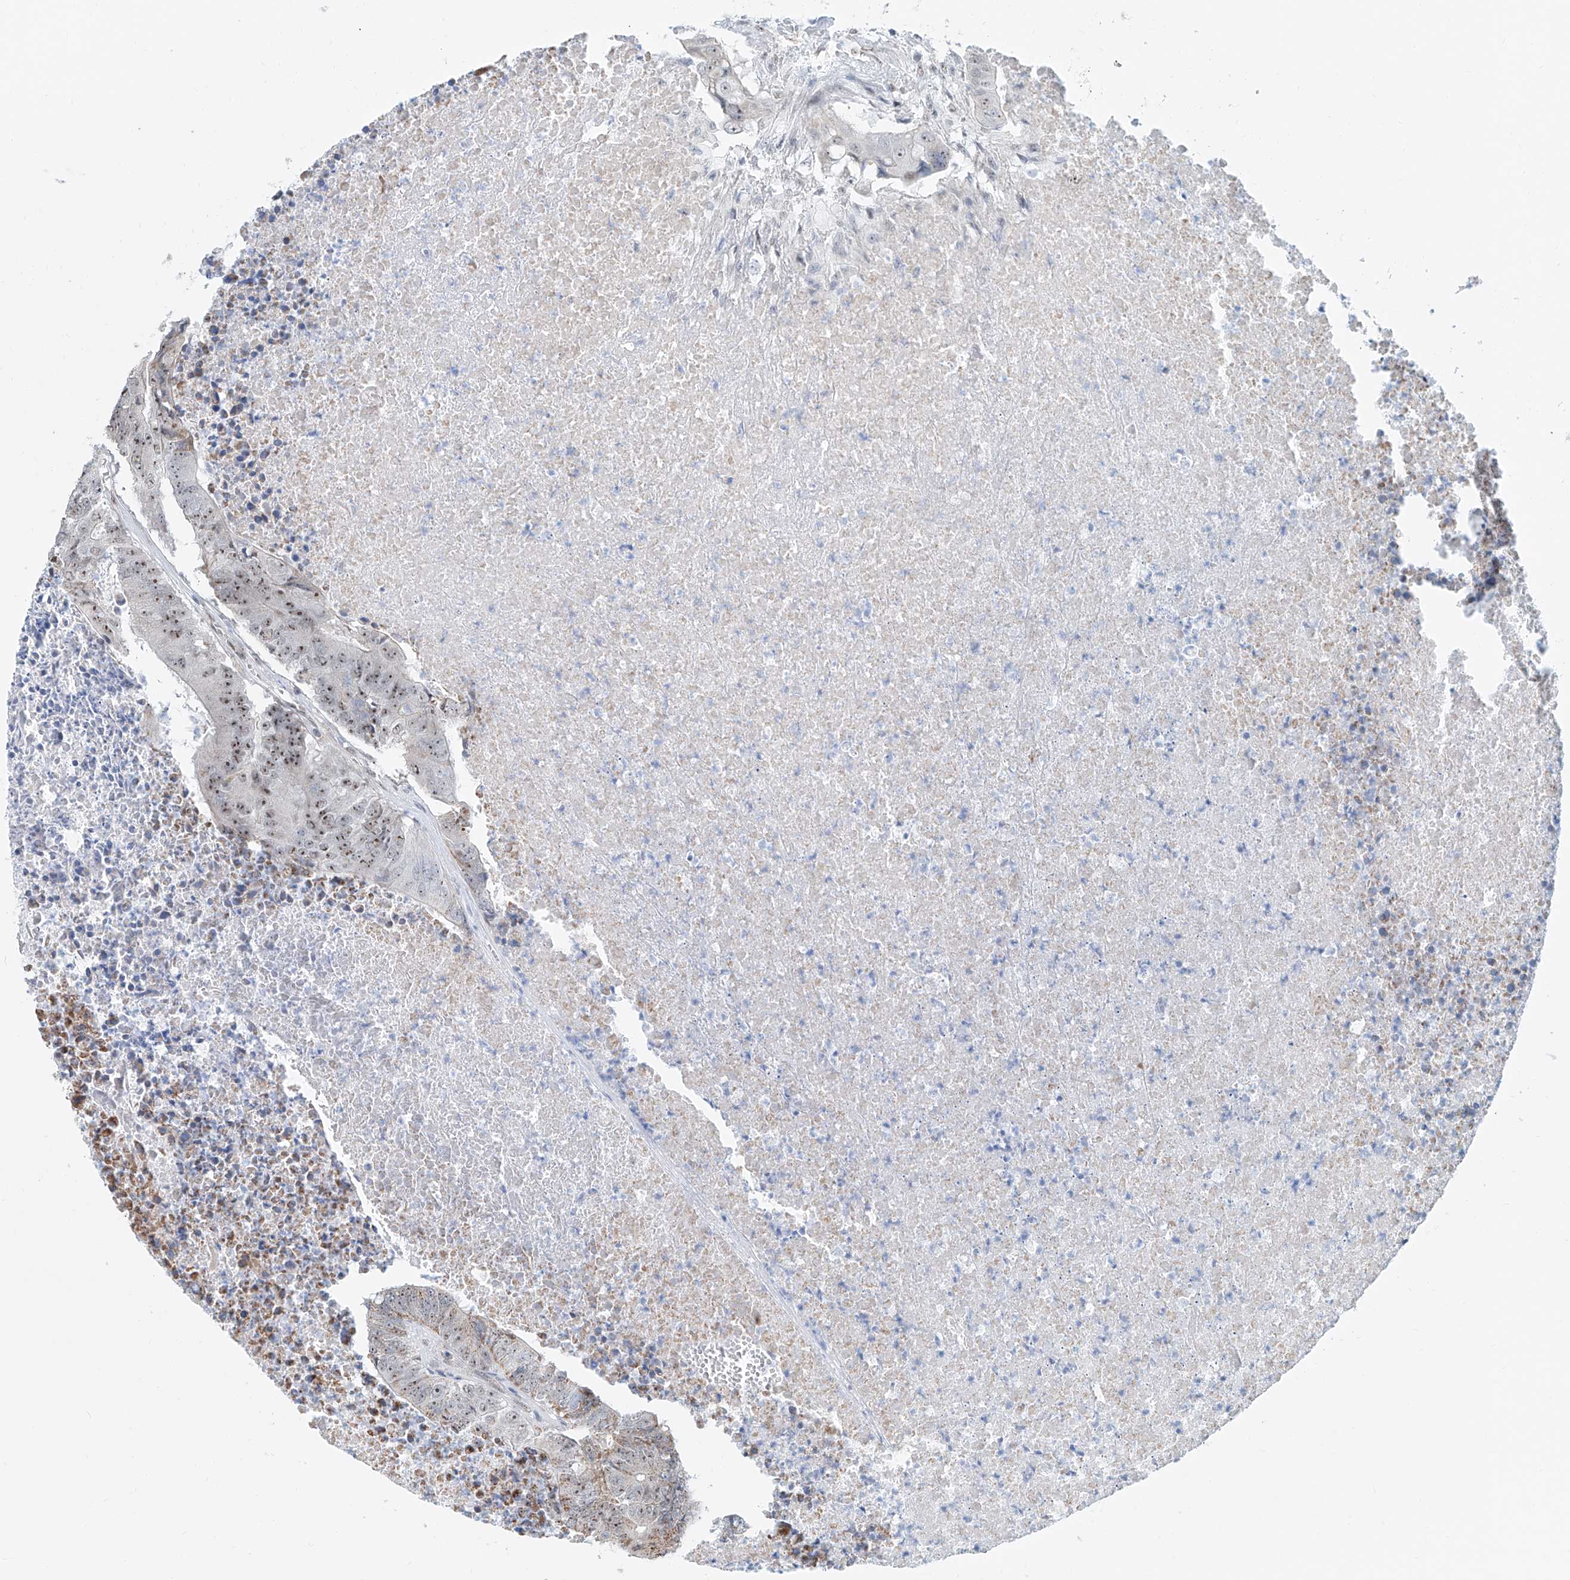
{"staining": {"intensity": "moderate", "quantity": ">75%", "location": "nuclear"}, "tissue": "colorectal cancer", "cell_type": "Tumor cells", "image_type": "cancer", "snomed": [{"axis": "morphology", "description": "Adenocarcinoma, NOS"}, {"axis": "topography", "description": "Colon"}], "caption": "Colorectal adenocarcinoma was stained to show a protein in brown. There is medium levels of moderate nuclear staining in about >75% of tumor cells.", "gene": "SDE2", "patient": {"sex": "male", "age": 87}}